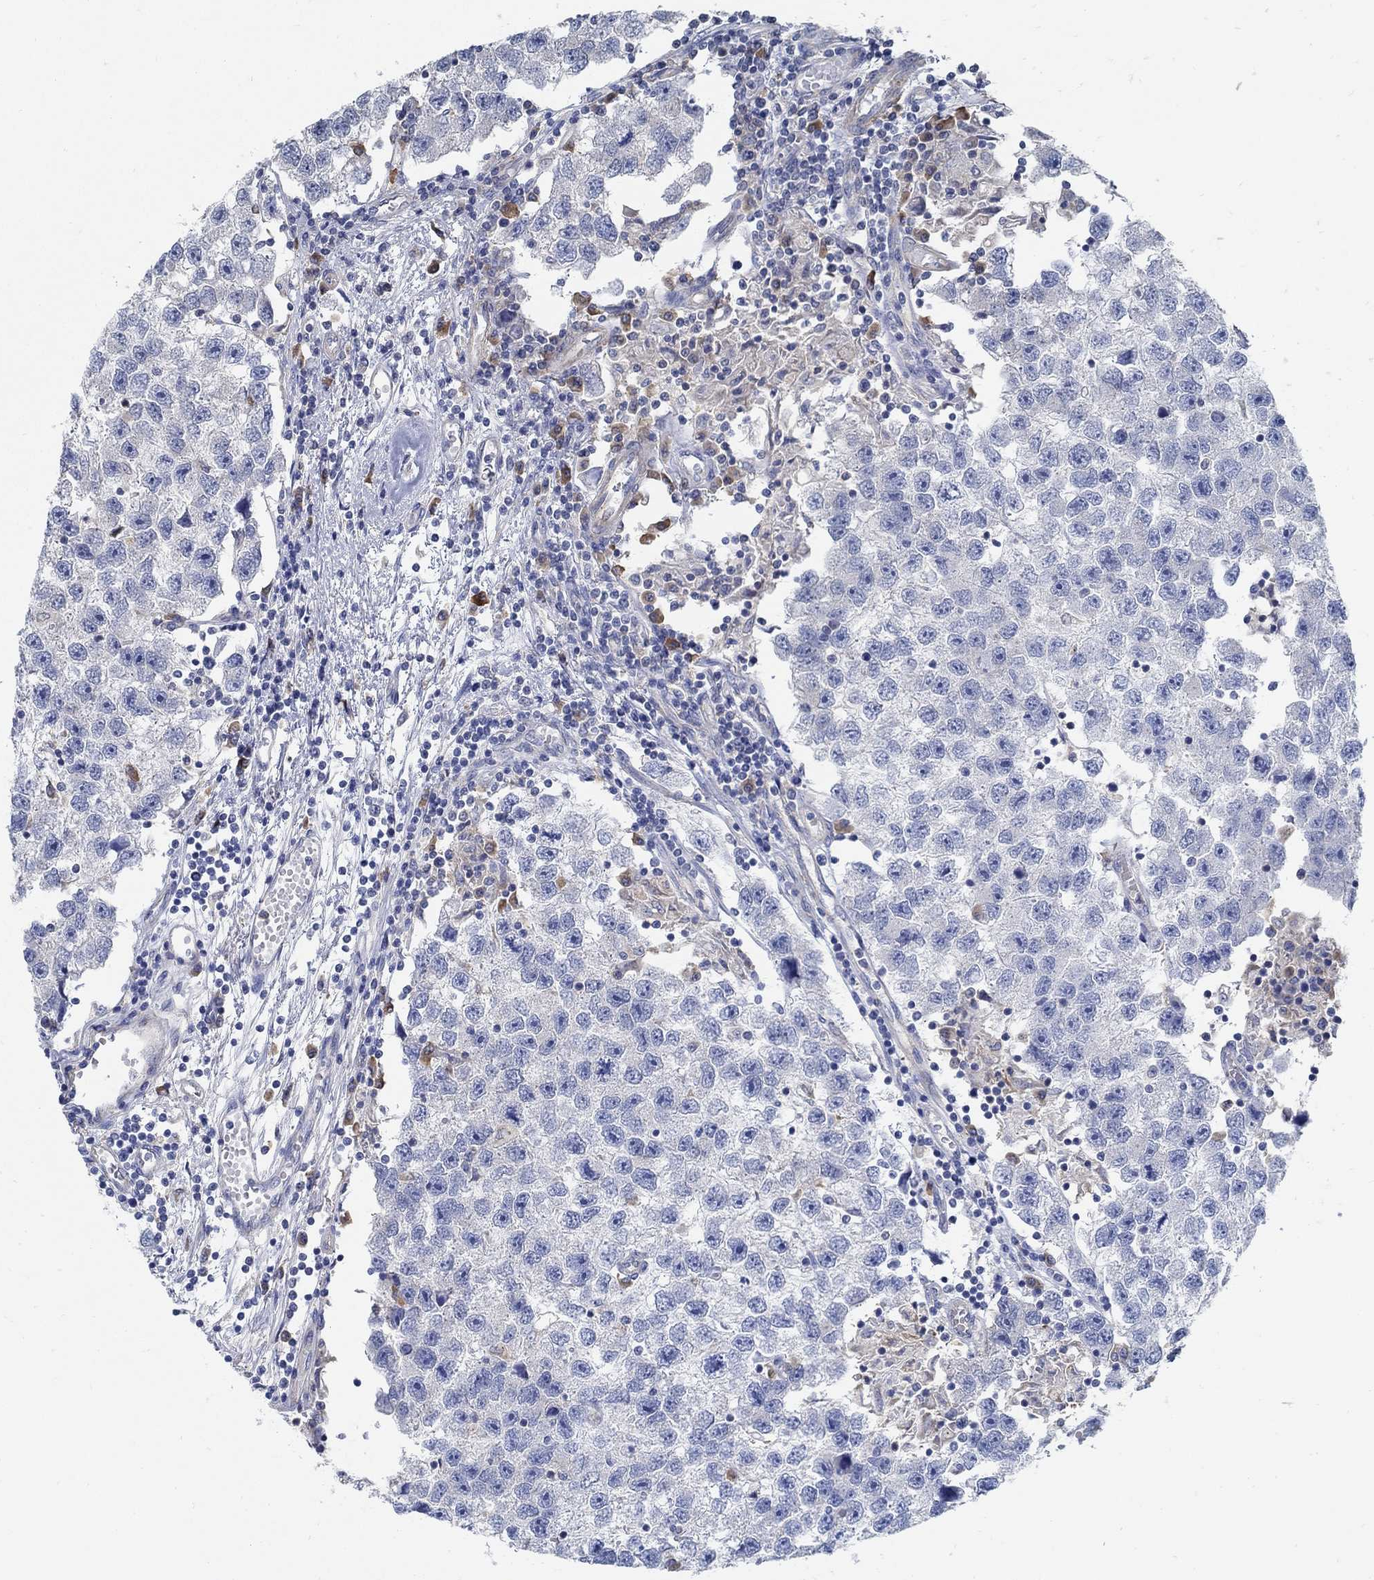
{"staining": {"intensity": "negative", "quantity": "none", "location": "none"}, "tissue": "testis cancer", "cell_type": "Tumor cells", "image_type": "cancer", "snomed": [{"axis": "morphology", "description": "Seminoma, NOS"}, {"axis": "topography", "description": "Testis"}], "caption": "Micrograph shows no protein expression in tumor cells of seminoma (testis) tissue. (DAB immunohistochemistry visualized using brightfield microscopy, high magnification).", "gene": "PCDH11X", "patient": {"sex": "male", "age": 26}}